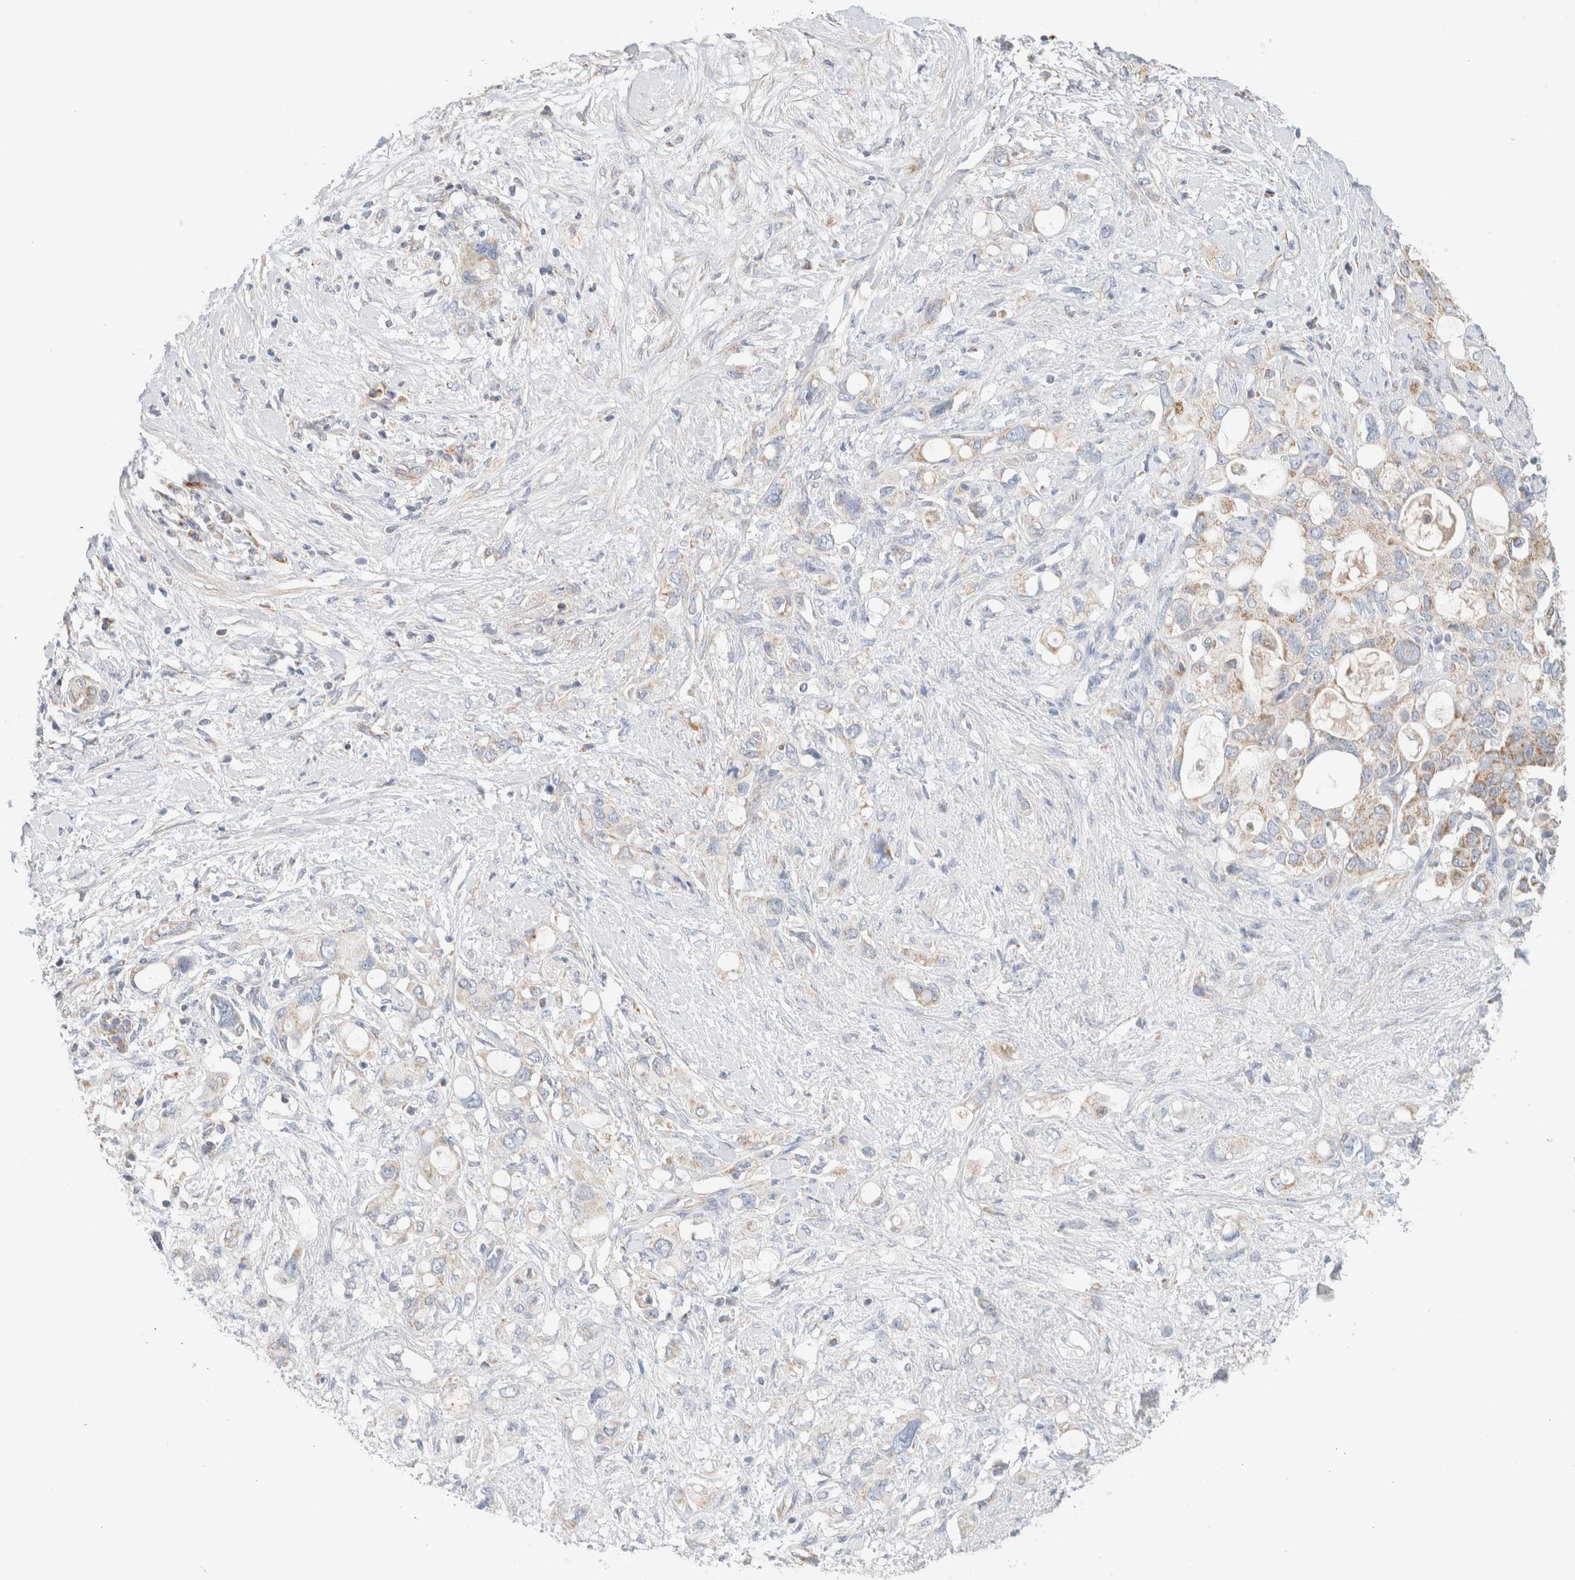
{"staining": {"intensity": "weak", "quantity": "<25%", "location": "cytoplasmic/membranous"}, "tissue": "pancreatic cancer", "cell_type": "Tumor cells", "image_type": "cancer", "snomed": [{"axis": "morphology", "description": "Adenocarcinoma, NOS"}, {"axis": "topography", "description": "Pancreas"}], "caption": "Tumor cells are negative for protein expression in human pancreatic cancer (adenocarcinoma).", "gene": "MRM3", "patient": {"sex": "female", "age": 56}}